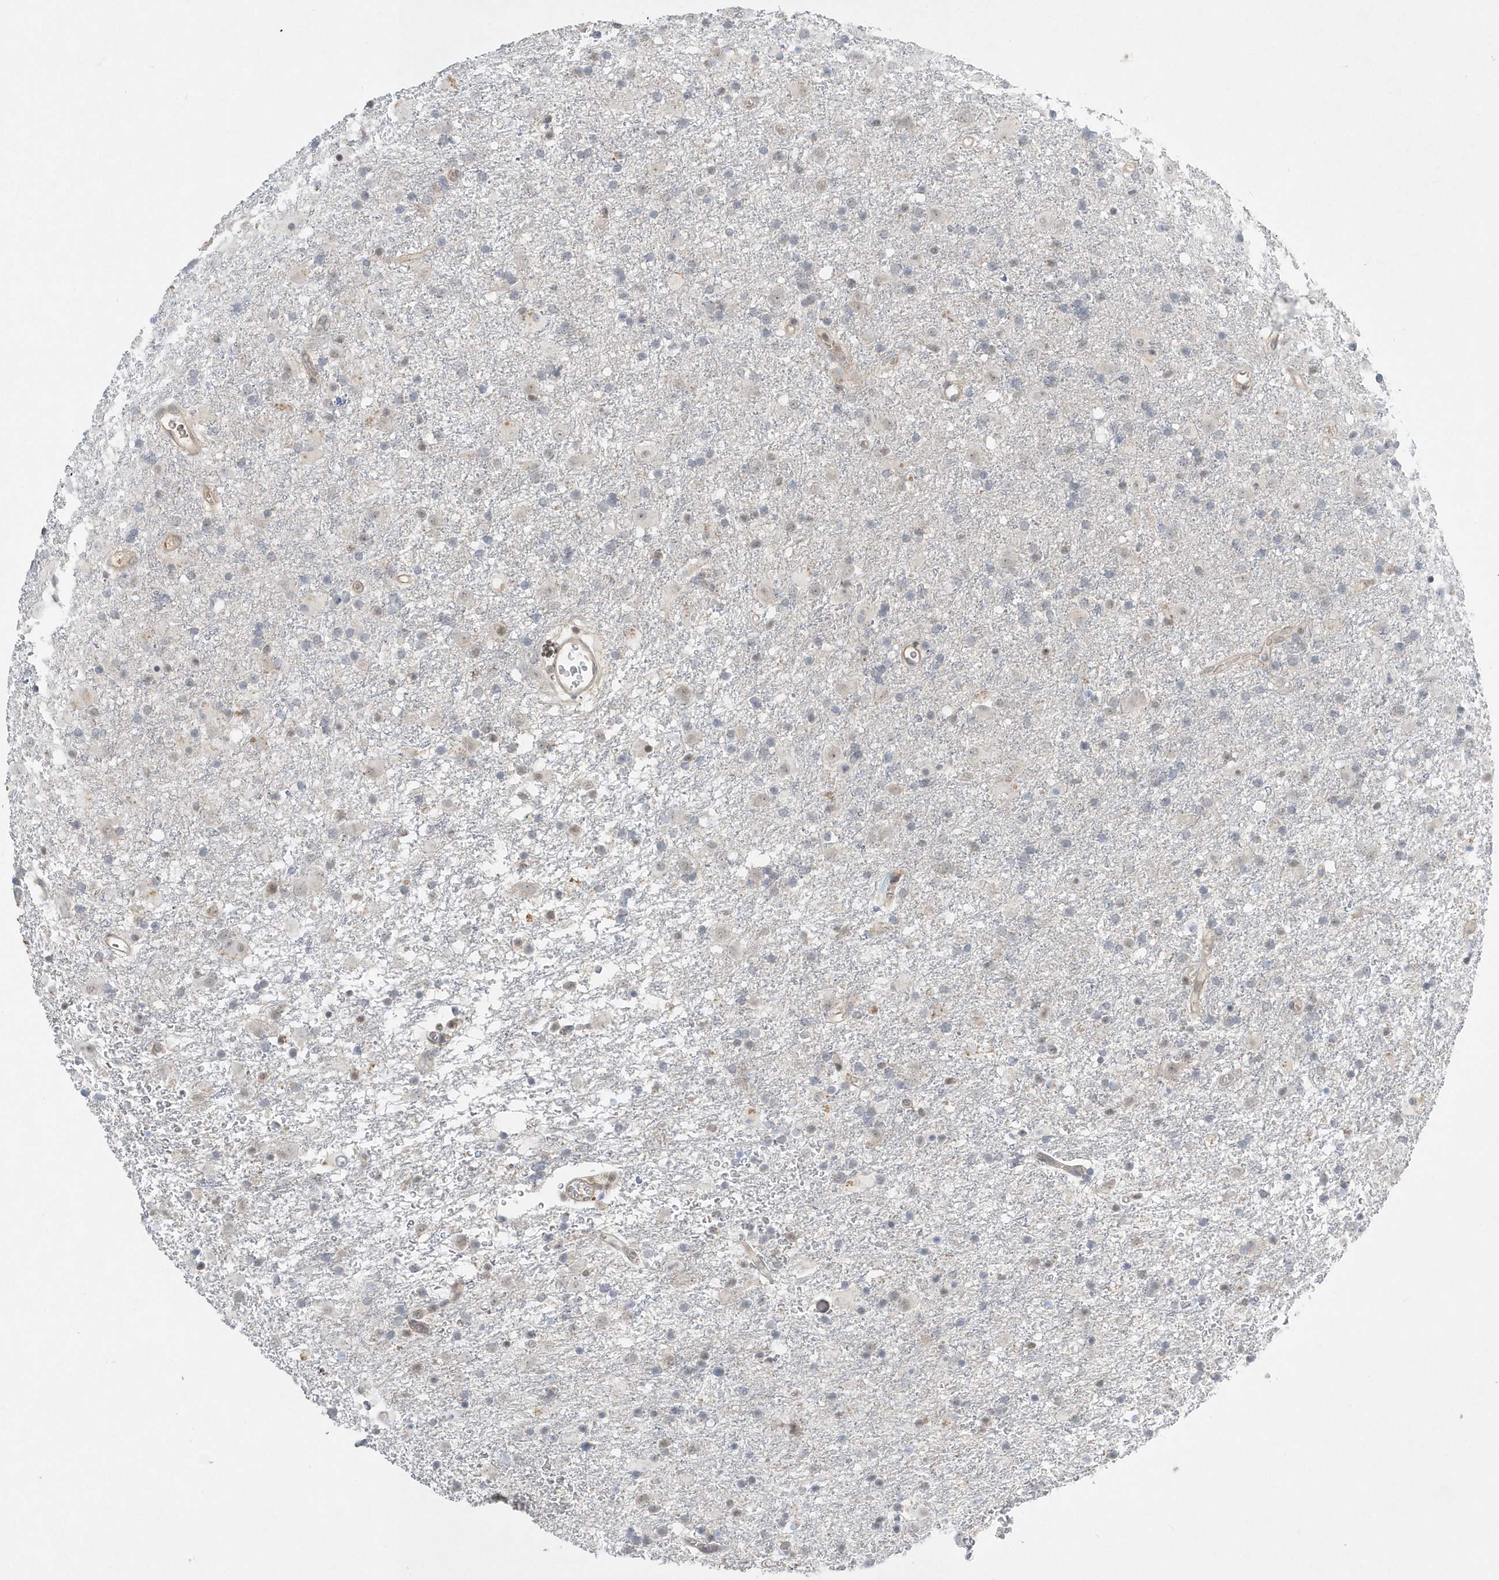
{"staining": {"intensity": "negative", "quantity": "none", "location": "none"}, "tissue": "glioma", "cell_type": "Tumor cells", "image_type": "cancer", "snomed": [{"axis": "morphology", "description": "Glioma, malignant, Low grade"}, {"axis": "topography", "description": "Brain"}], "caption": "The histopathology image exhibits no staining of tumor cells in malignant glioma (low-grade).", "gene": "TMEM132B", "patient": {"sex": "male", "age": 65}}